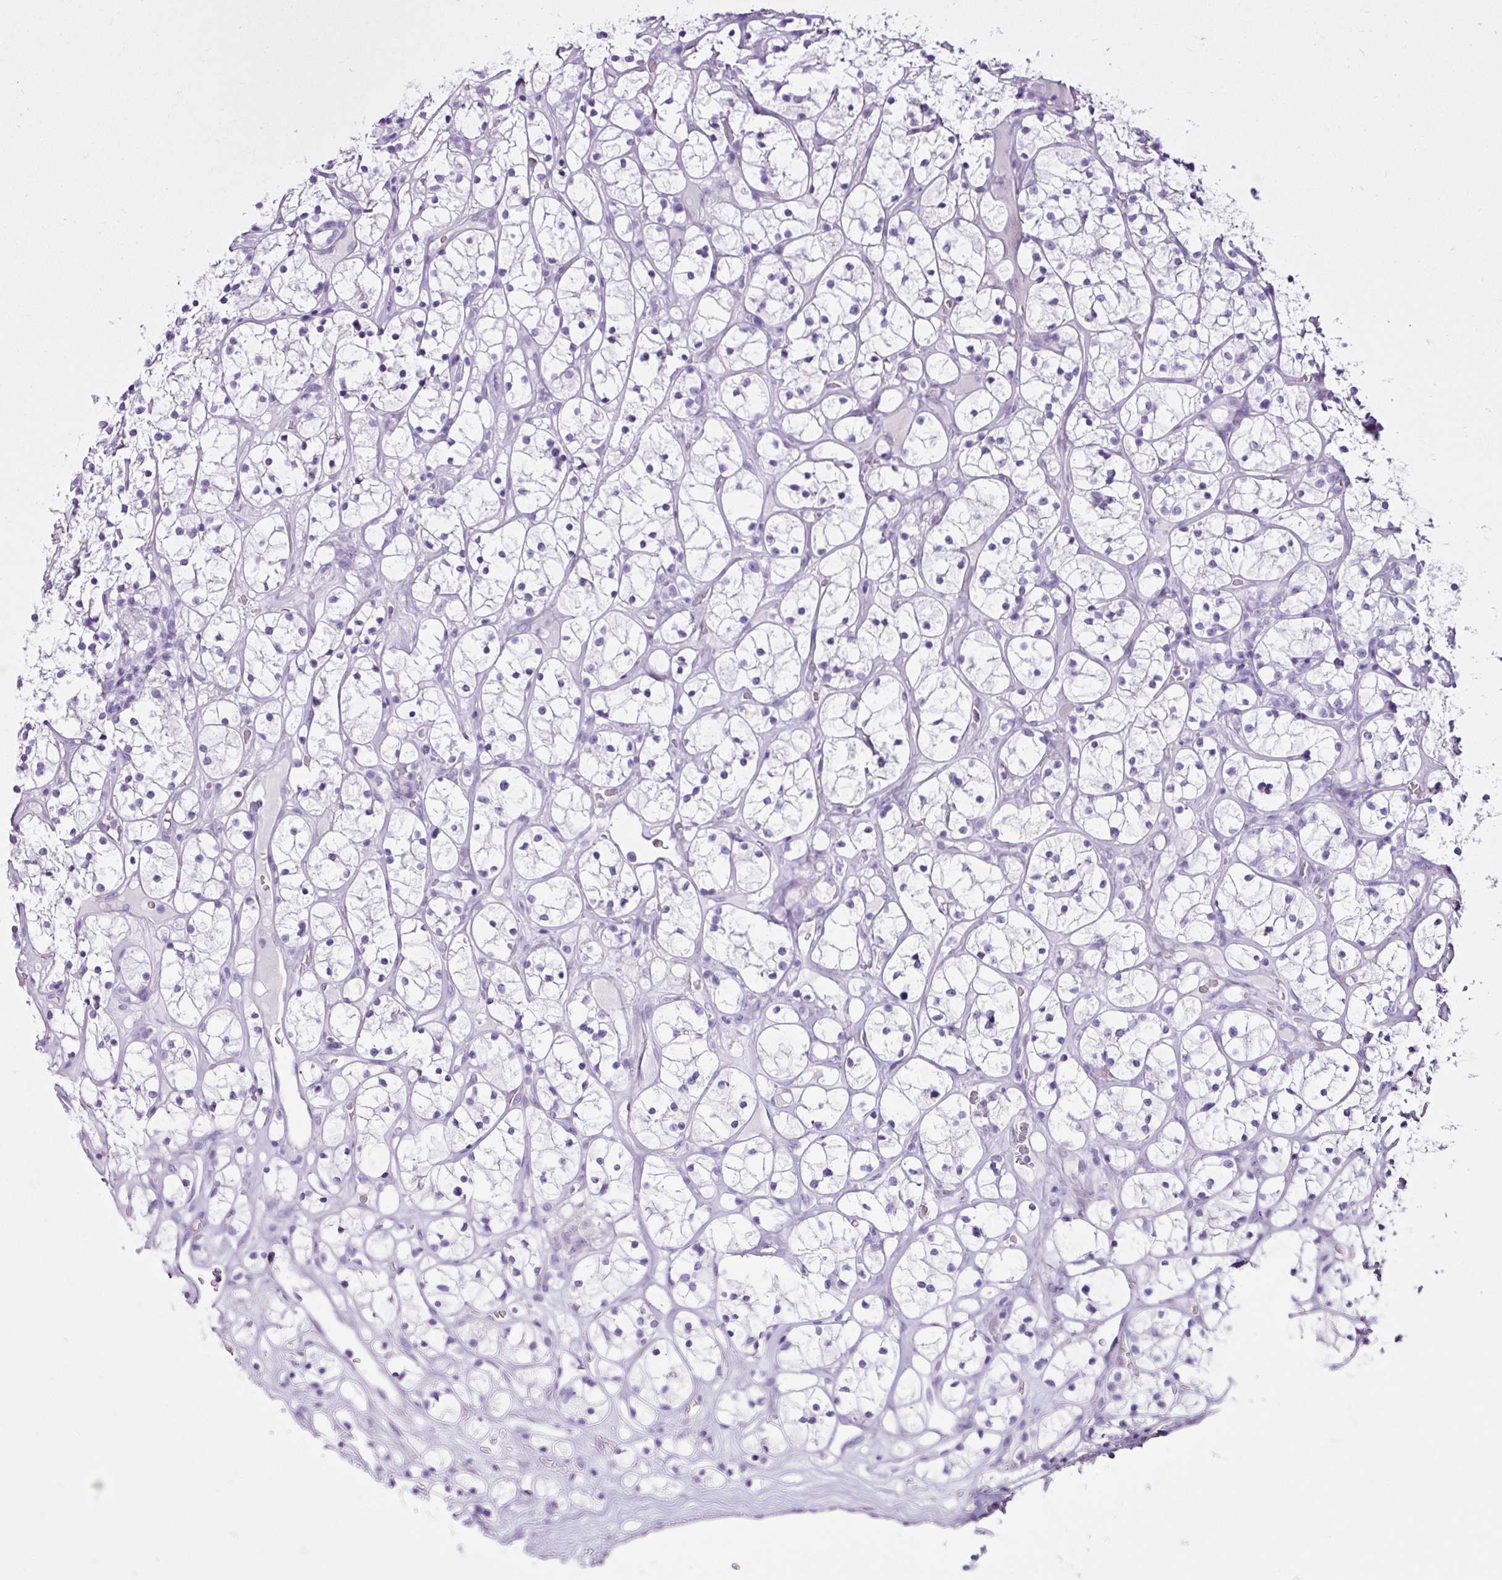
{"staining": {"intensity": "negative", "quantity": "none", "location": "none"}, "tissue": "renal cancer", "cell_type": "Tumor cells", "image_type": "cancer", "snomed": [{"axis": "morphology", "description": "Adenocarcinoma, NOS"}, {"axis": "topography", "description": "Kidney"}], "caption": "This is an immunohistochemistry histopathology image of renal cancer (adenocarcinoma). There is no positivity in tumor cells.", "gene": "LILRB4", "patient": {"sex": "female", "age": 64}}